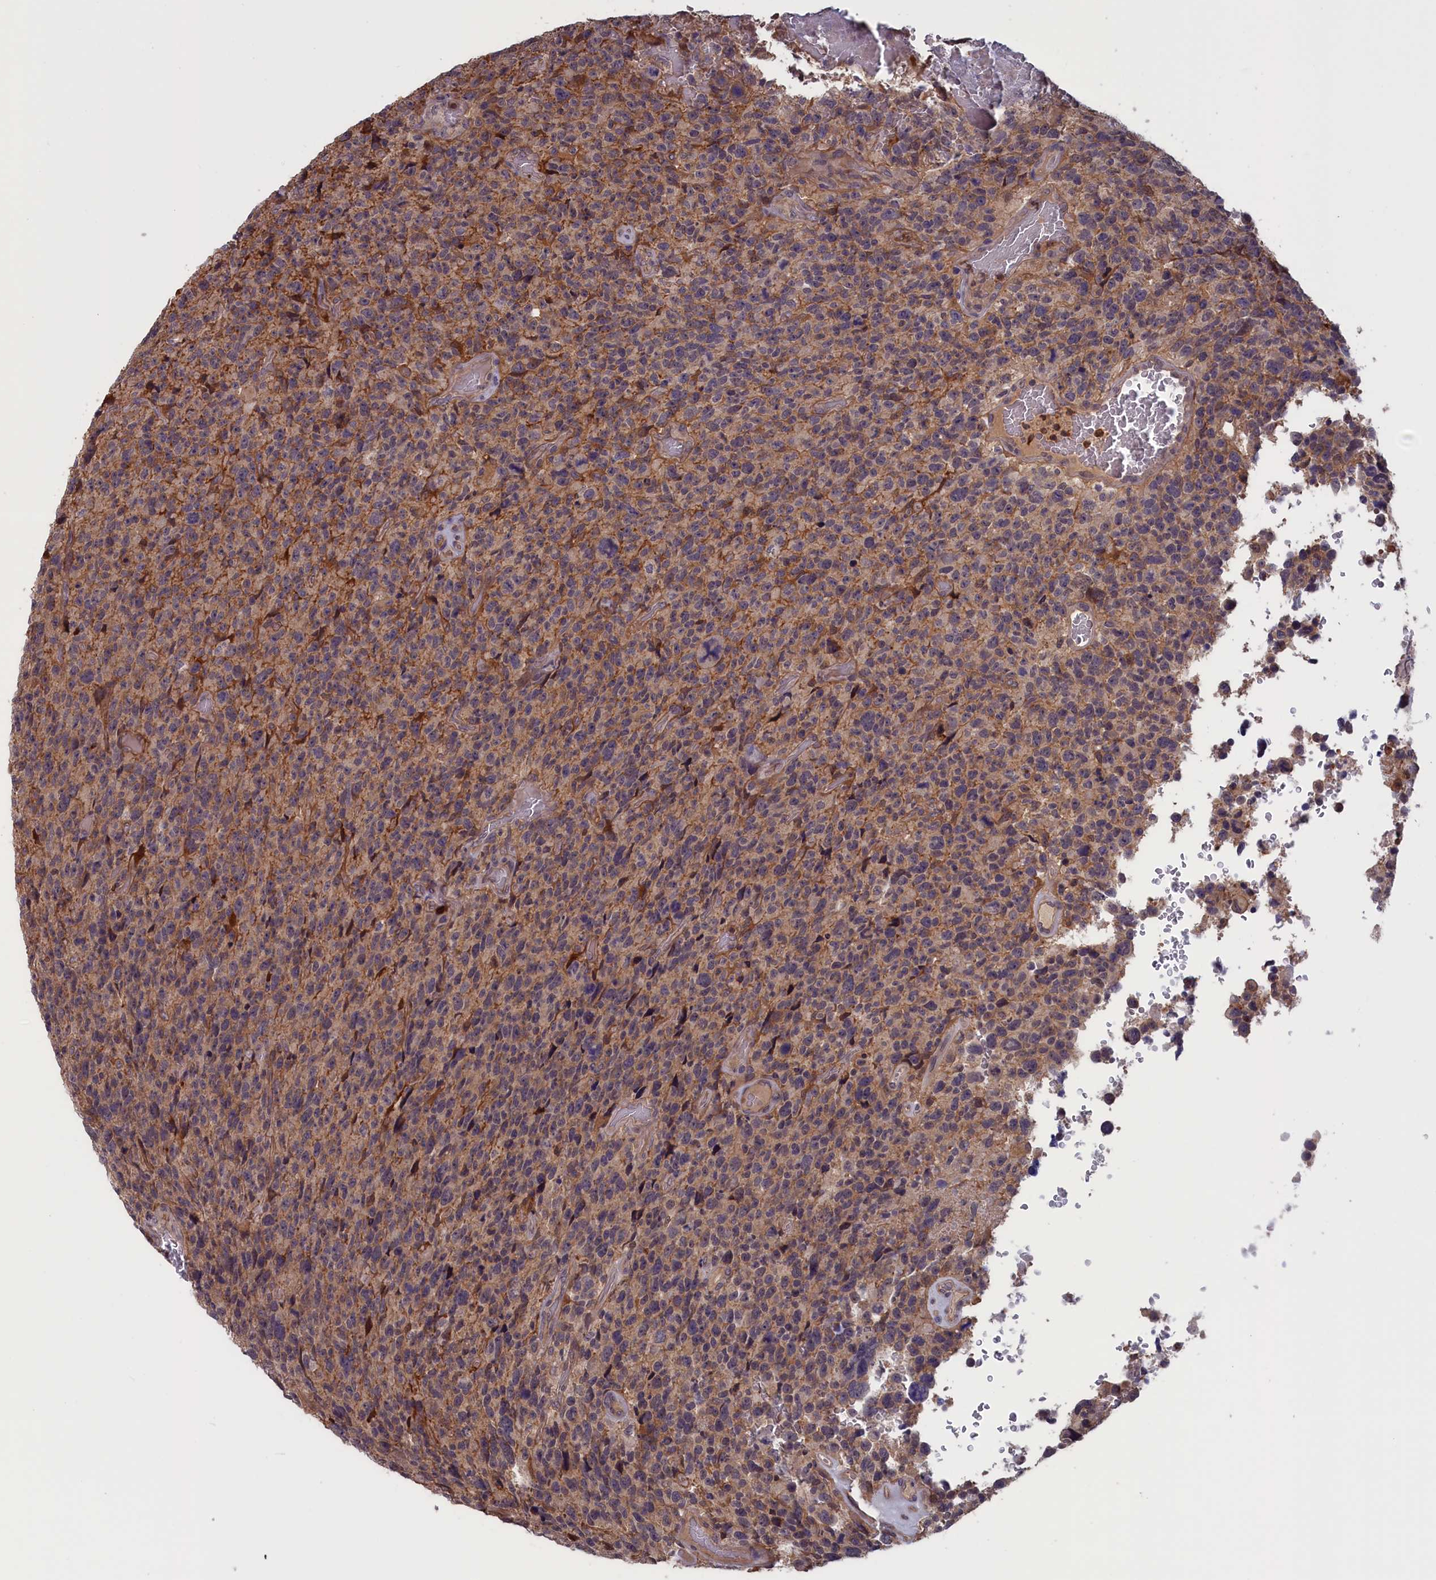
{"staining": {"intensity": "weak", "quantity": "25%-75%", "location": "cytoplasmic/membranous"}, "tissue": "glioma", "cell_type": "Tumor cells", "image_type": "cancer", "snomed": [{"axis": "morphology", "description": "Glioma, malignant, High grade"}, {"axis": "topography", "description": "Brain"}], "caption": "Immunohistochemistry (DAB (3,3'-diaminobenzidine)) staining of glioma reveals weak cytoplasmic/membranous protein expression in about 25%-75% of tumor cells.", "gene": "PLP2", "patient": {"sex": "male", "age": 69}}